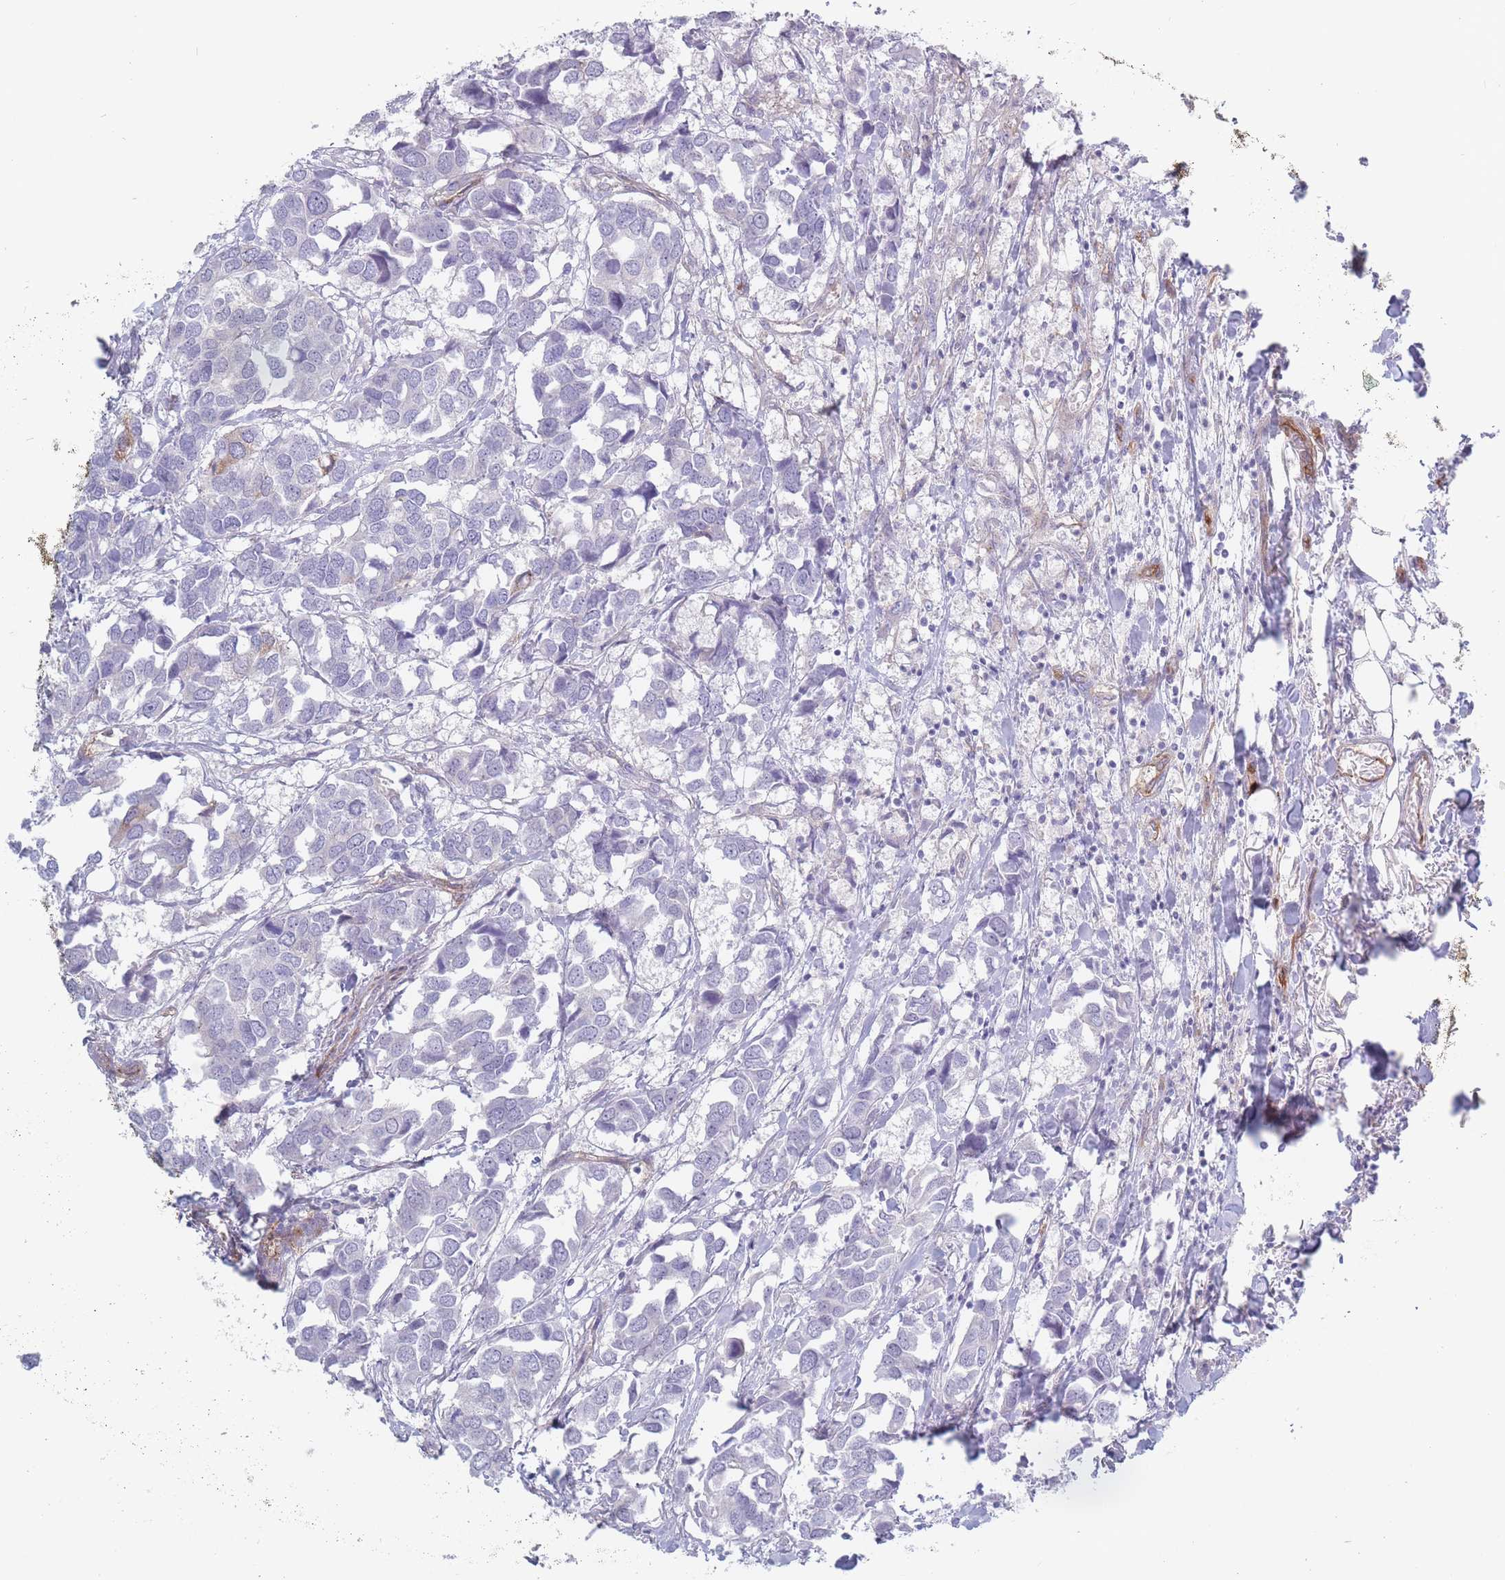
{"staining": {"intensity": "negative", "quantity": "none", "location": "none"}, "tissue": "breast cancer", "cell_type": "Tumor cells", "image_type": "cancer", "snomed": [{"axis": "morphology", "description": "Duct carcinoma"}, {"axis": "topography", "description": "Breast"}], "caption": "A high-resolution image shows immunohistochemistry staining of breast cancer (invasive ductal carcinoma), which displays no significant staining in tumor cells.", "gene": "PLPP1", "patient": {"sex": "female", "age": 83}}